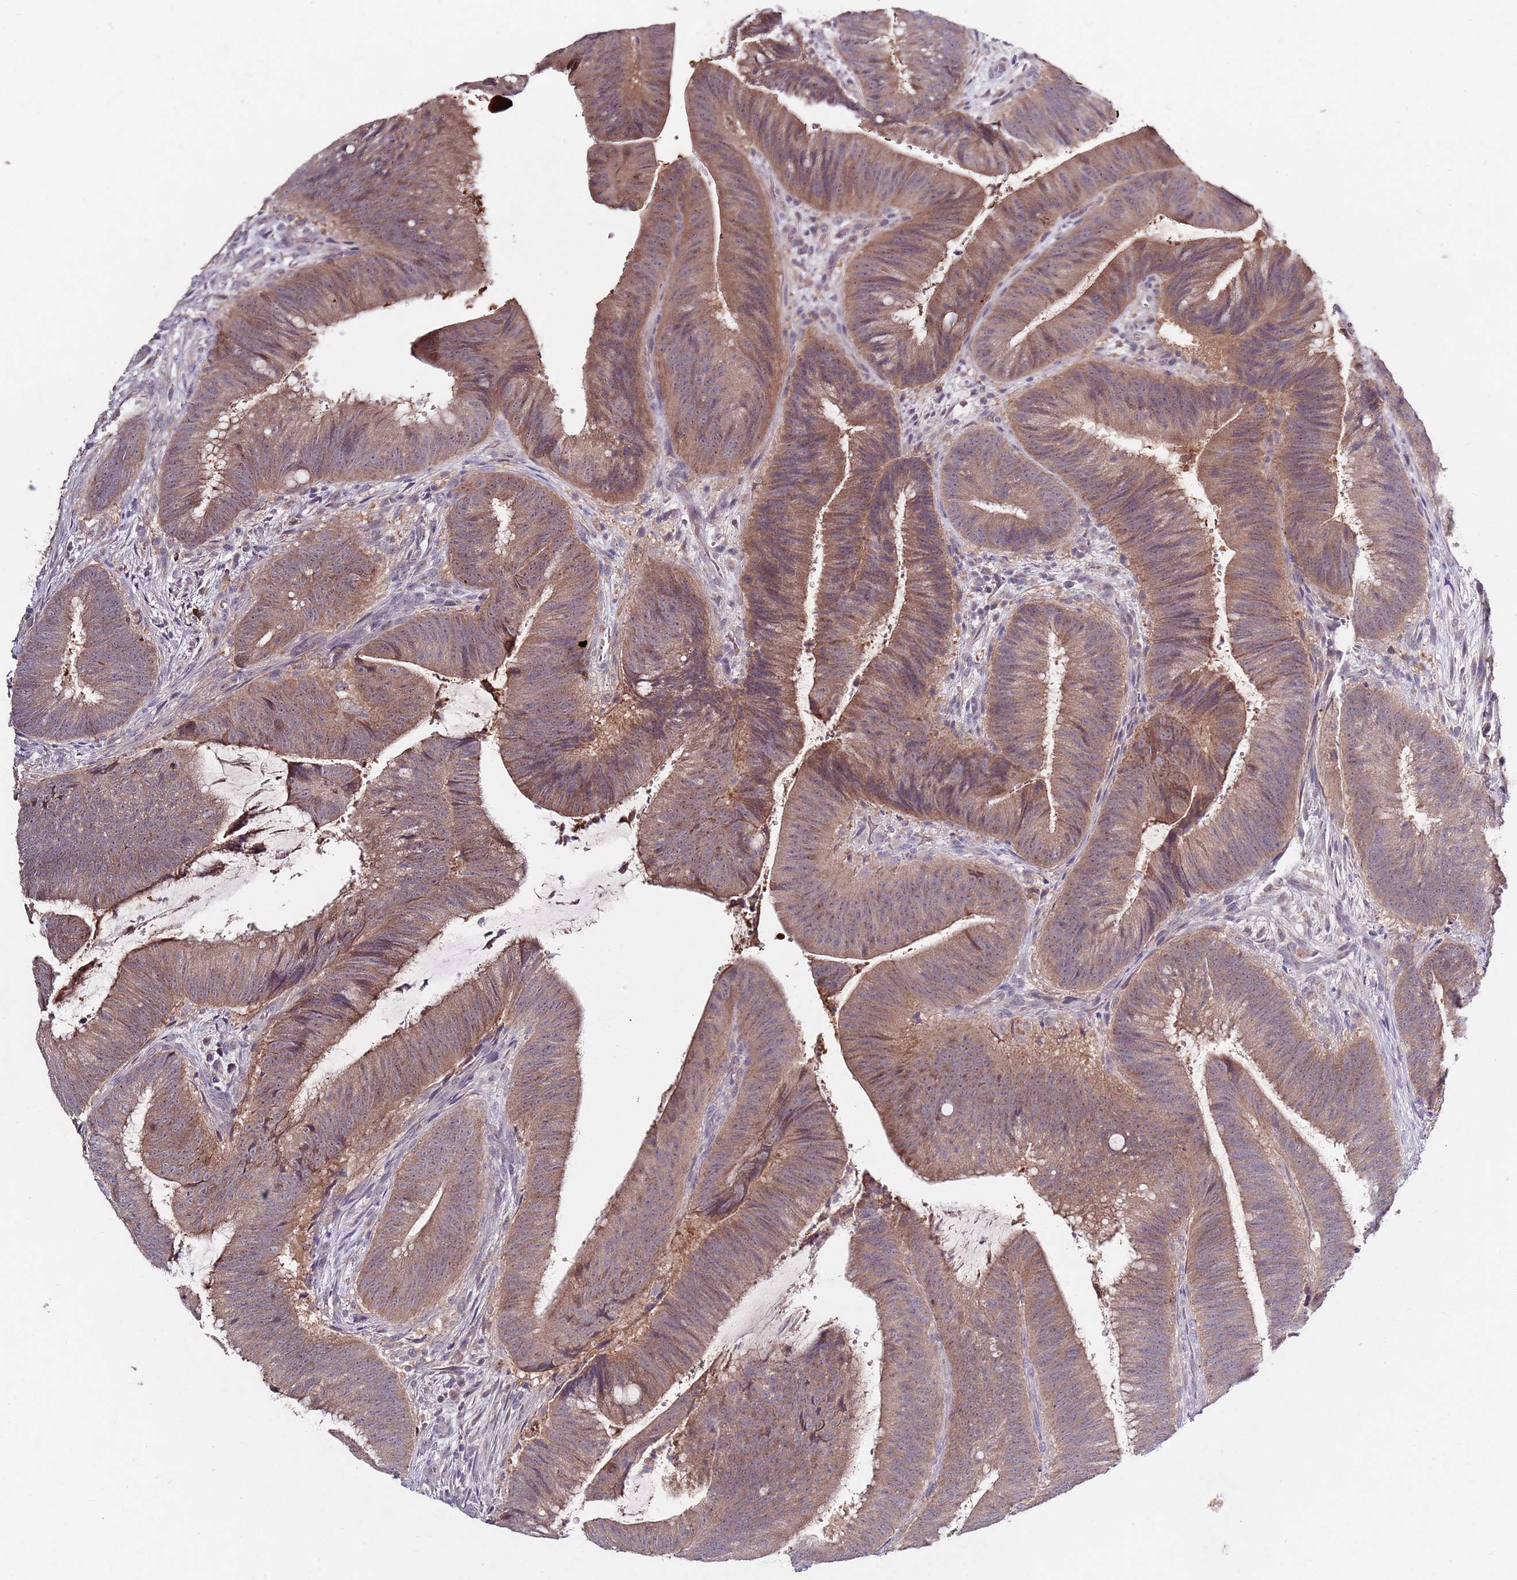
{"staining": {"intensity": "moderate", "quantity": ">75%", "location": "cytoplasmic/membranous,nuclear"}, "tissue": "colorectal cancer", "cell_type": "Tumor cells", "image_type": "cancer", "snomed": [{"axis": "morphology", "description": "Adenocarcinoma, NOS"}, {"axis": "topography", "description": "Colon"}], "caption": "Protein staining by IHC displays moderate cytoplasmic/membranous and nuclear expression in about >75% of tumor cells in colorectal cancer (adenocarcinoma).", "gene": "NRDE2", "patient": {"sex": "female", "age": 43}}